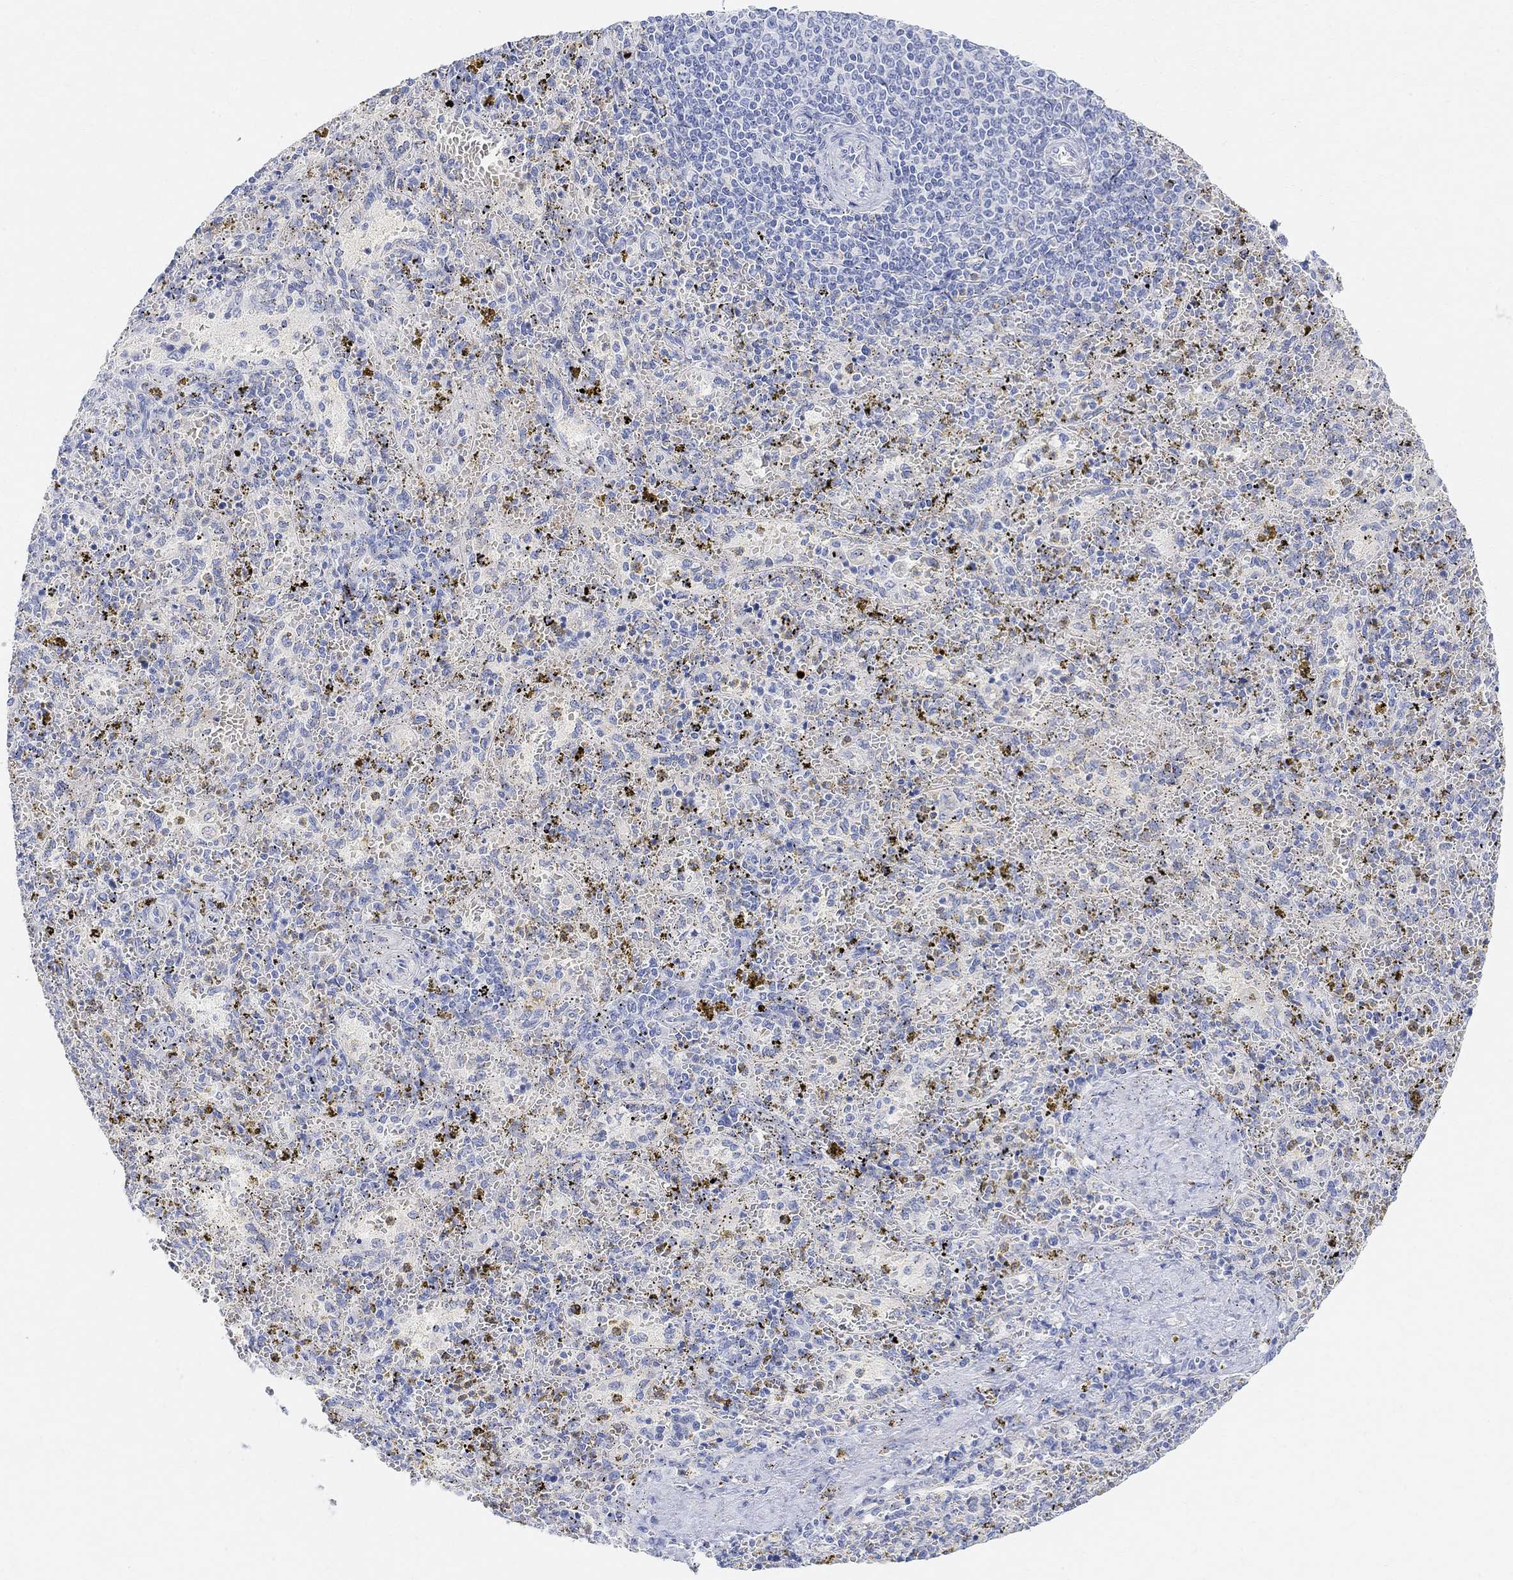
{"staining": {"intensity": "negative", "quantity": "none", "location": "none"}, "tissue": "spleen", "cell_type": "Cells in red pulp", "image_type": "normal", "snomed": [{"axis": "morphology", "description": "Normal tissue, NOS"}, {"axis": "topography", "description": "Spleen"}], "caption": "Immunohistochemistry histopathology image of unremarkable human spleen stained for a protein (brown), which reveals no expression in cells in red pulp.", "gene": "RETNLB", "patient": {"sex": "female", "age": 50}}